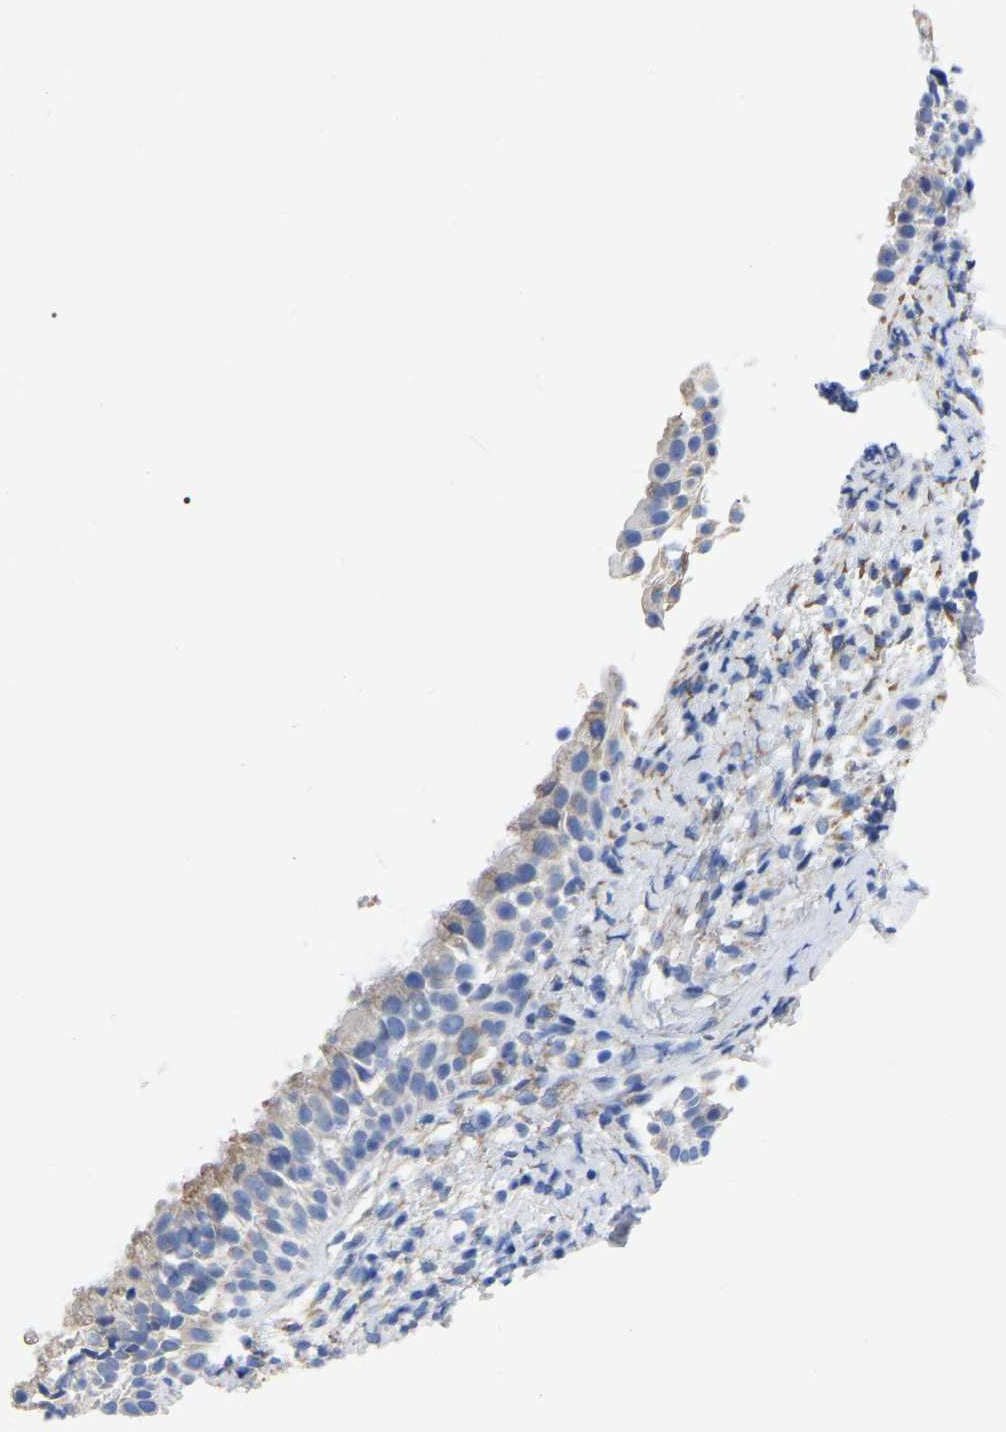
{"staining": {"intensity": "negative", "quantity": "none", "location": "none"}, "tissue": "nasopharynx", "cell_type": "Respiratory epithelial cells", "image_type": "normal", "snomed": [{"axis": "morphology", "description": "Normal tissue, NOS"}, {"axis": "topography", "description": "Nasopharynx"}], "caption": "Protein analysis of unremarkable nasopharynx displays no significant positivity in respiratory epithelial cells.", "gene": "GDF3", "patient": {"sex": "male", "age": 22}}